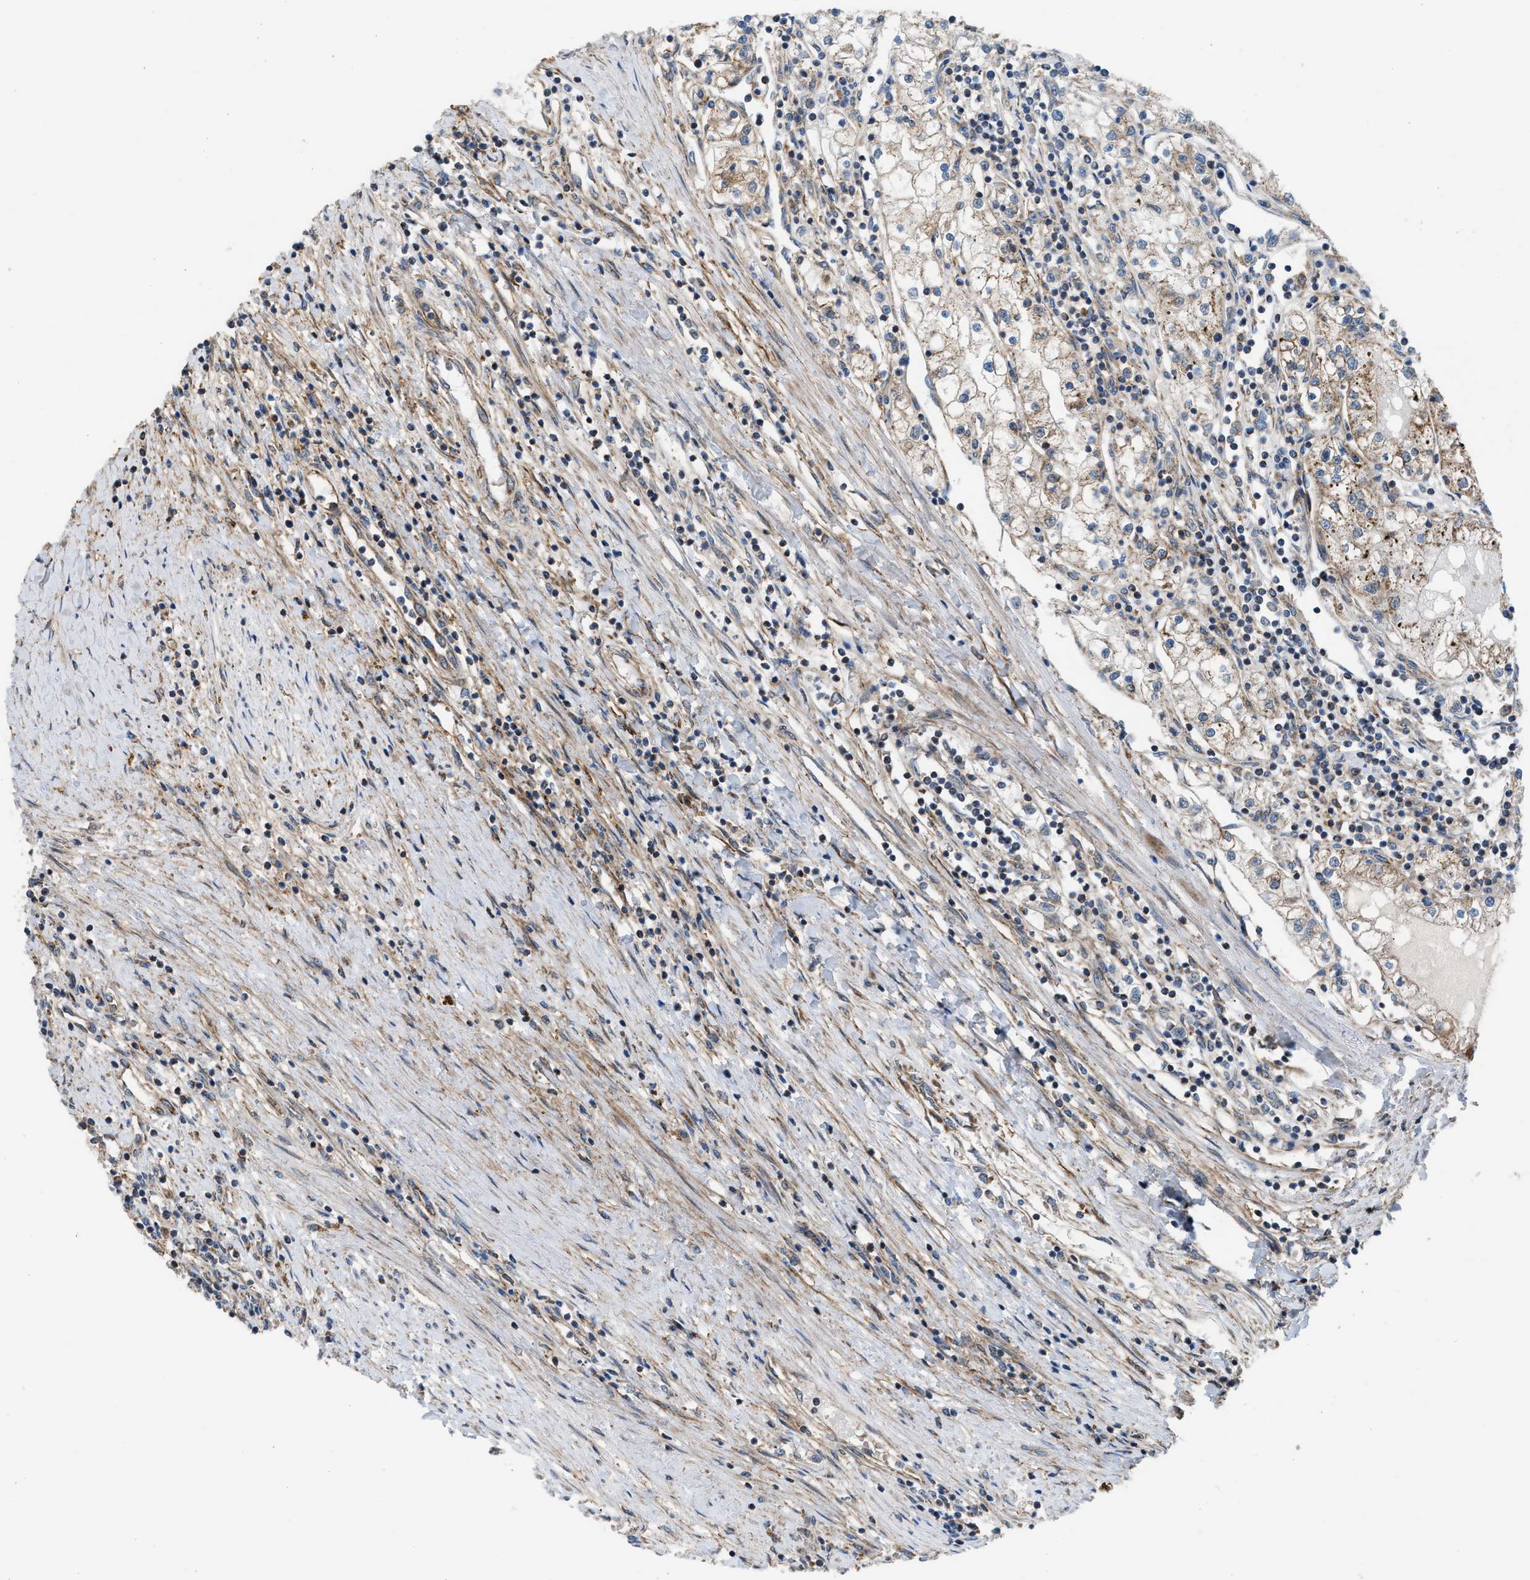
{"staining": {"intensity": "weak", "quantity": ">75%", "location": "cytoplasmic/membranous"}, "tissue": "renal cancer", "cell_type": "Tumor cells", "image_type": "cancer", "snomed": [{"axis": "morphology", "description": "Adenocarcinoma, NOS"}, {"axis": "topography", "description": "Kidney"}], "caption": "IHC micrograph of human renal cancer stained for a protein (brown), which exhibits low levels of weak cytoplasmic/membranous staining in about >75% of tumor cells.", "gene": "SLC10A3", "patient": {"sex": "male", "age": 68}}